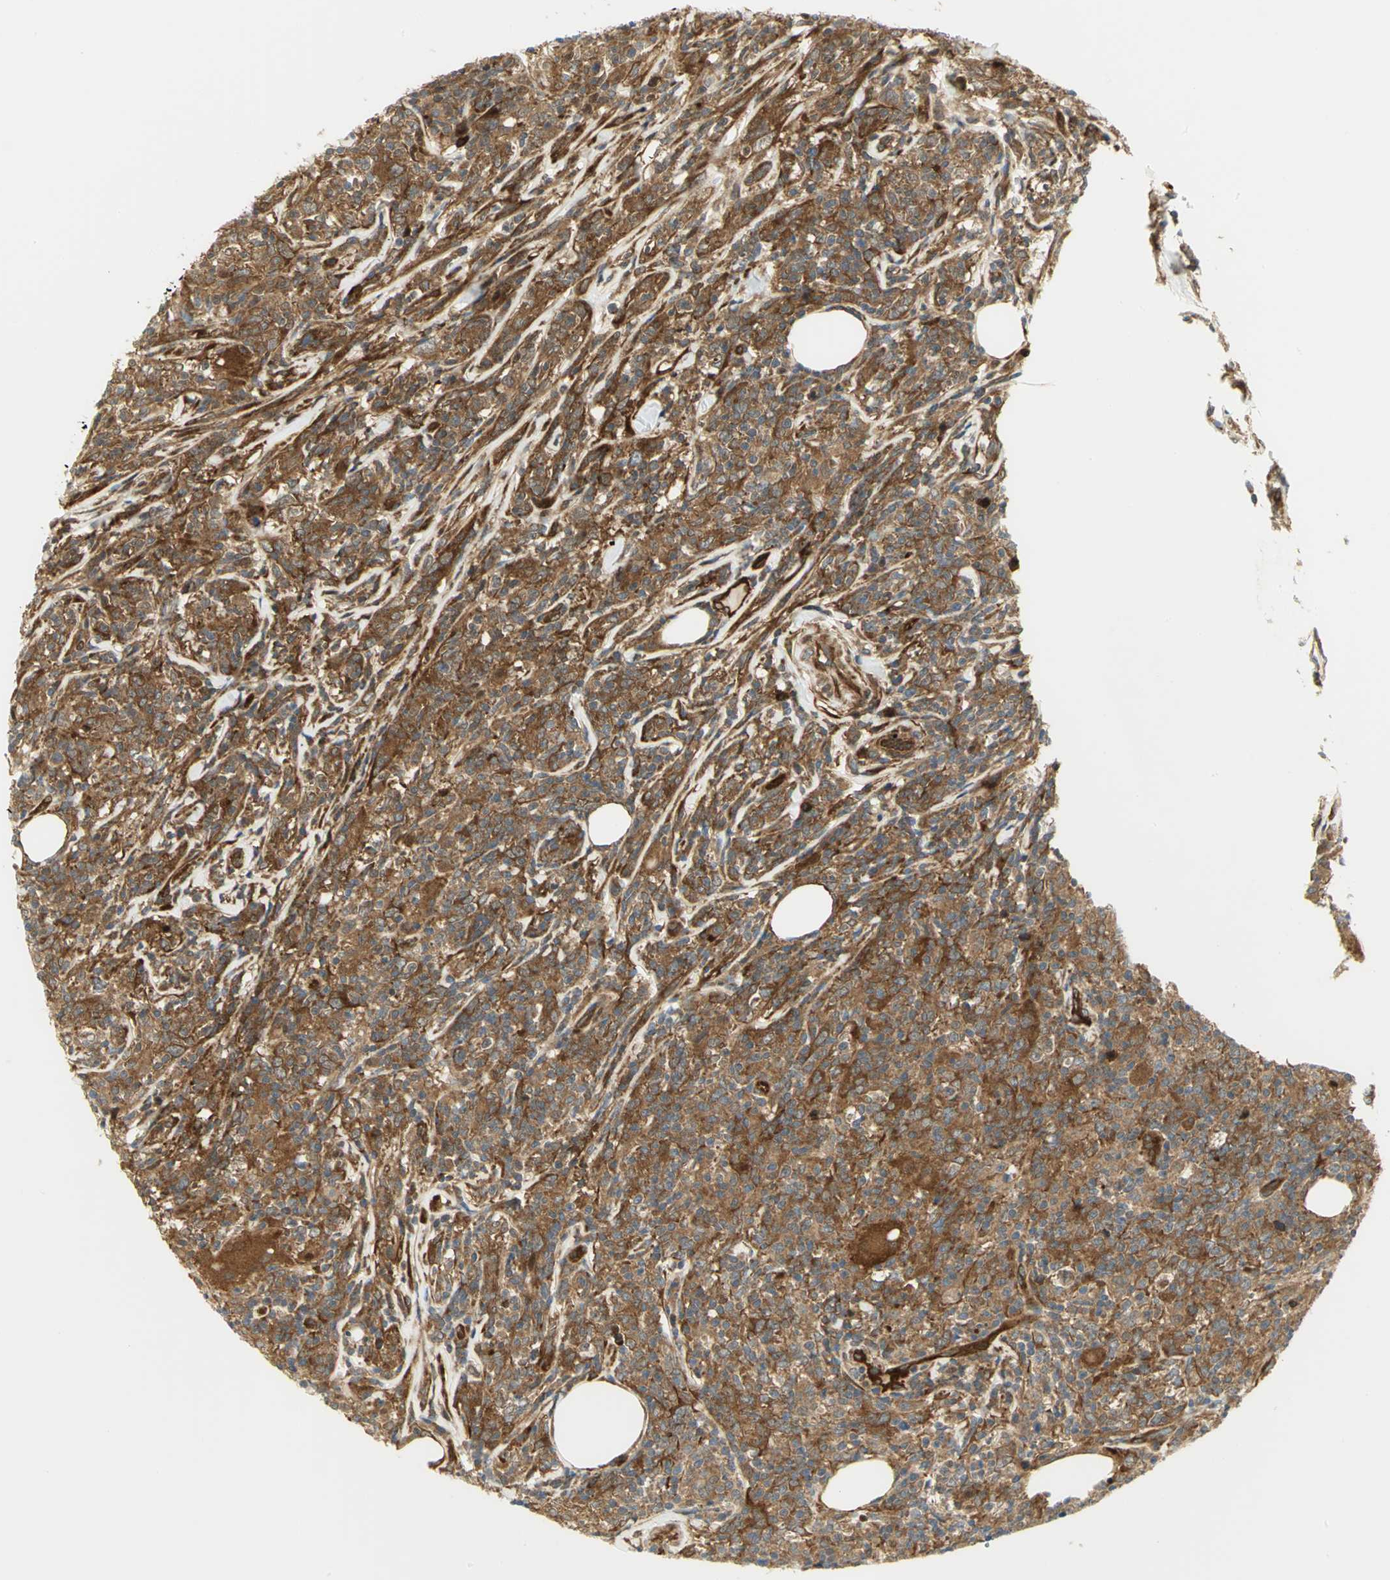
{"staining": {"intensity": "moderate", "quantity": ">75%", "location": "cytoplasmic/membranous"}, "tissue": "lymphoma", "cell_type": "Tumor cells", "image_type": "cancer", "snomed": [{"axis": "morphology", "description": "Malignant lymphoma, non-Hodgkin's type, High grade"}, {"axis": "topography", "description": "Lymph node"}], "caption": "Immunohistochemistry staining of high-grade malignant lymphoma, non-Hodgkin's type, which demonstrates medium levels of moderate cytoplasmic/membranous positivity in approximately >75% of tumor cells indicating moderate cytoplasmic/membranous protein positivity. The staining was performed using DAB (3,3'-diaminobenzidine) (brown) for protein detection and nuclei were counterstained in hematoxylin (blue).", "gene": "EEA1", "patient": {"sex": "female", "age": 84}}